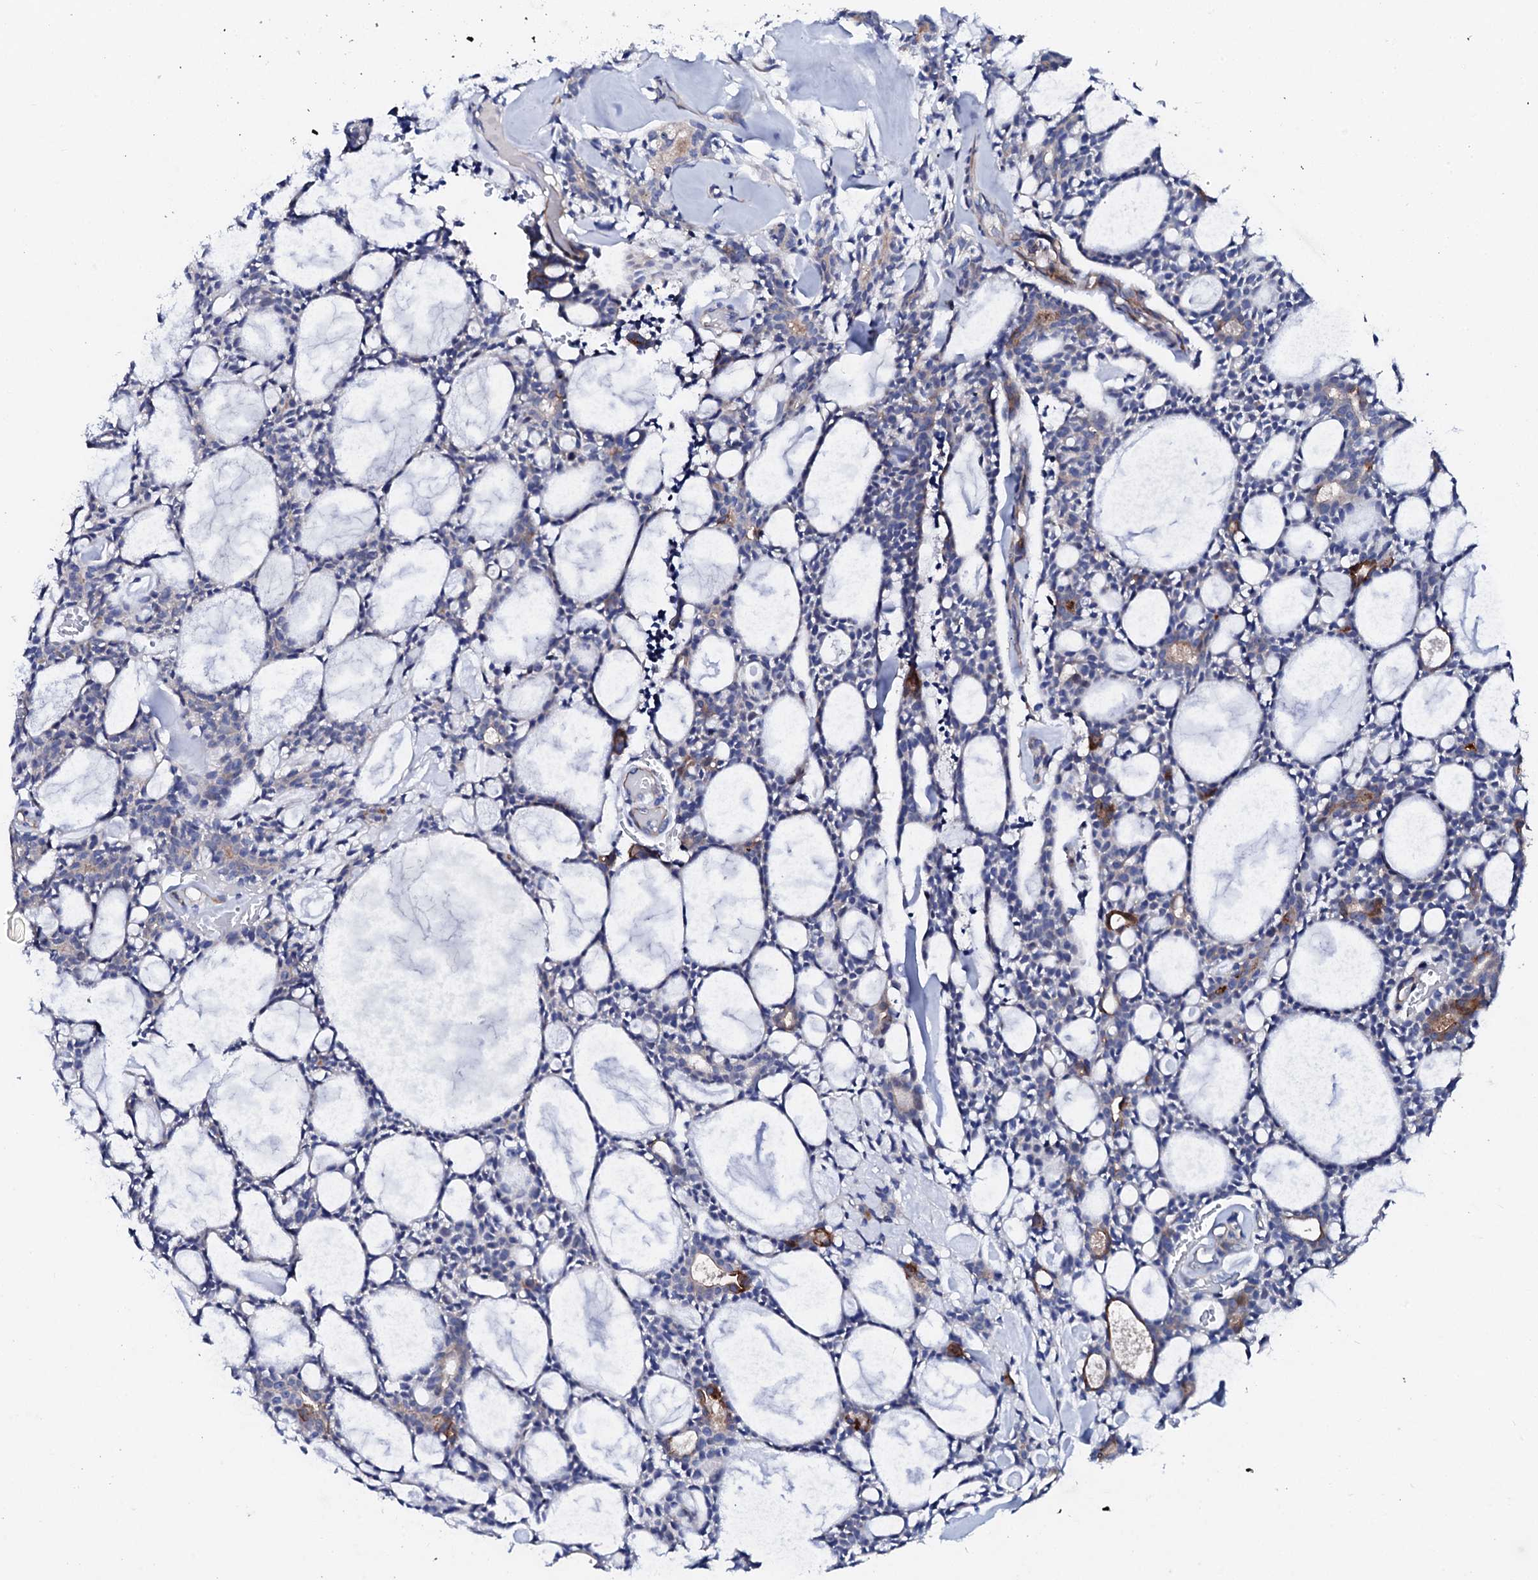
{"staining": {"intensity": "negative", "quantity": "none", "location": "none"}, "tissue": "head and neck cancer", "cell_type": "Tumor cells", "image_type": "cancer", "snomed": [{"axis": "morphology", "description": "Adenocarcinoma, NOS"}, {"axis": "topography", "description": "Salivary gland"}, {"axis": "topography", "description": "Head-Neck"}], "caption": "Adenocarcinoma (head and neck) stained for a protein using IHC exhibits no positivity tumor cells.", "gene": "TRDN", "patient": {"sex": "male", "age": 55}}